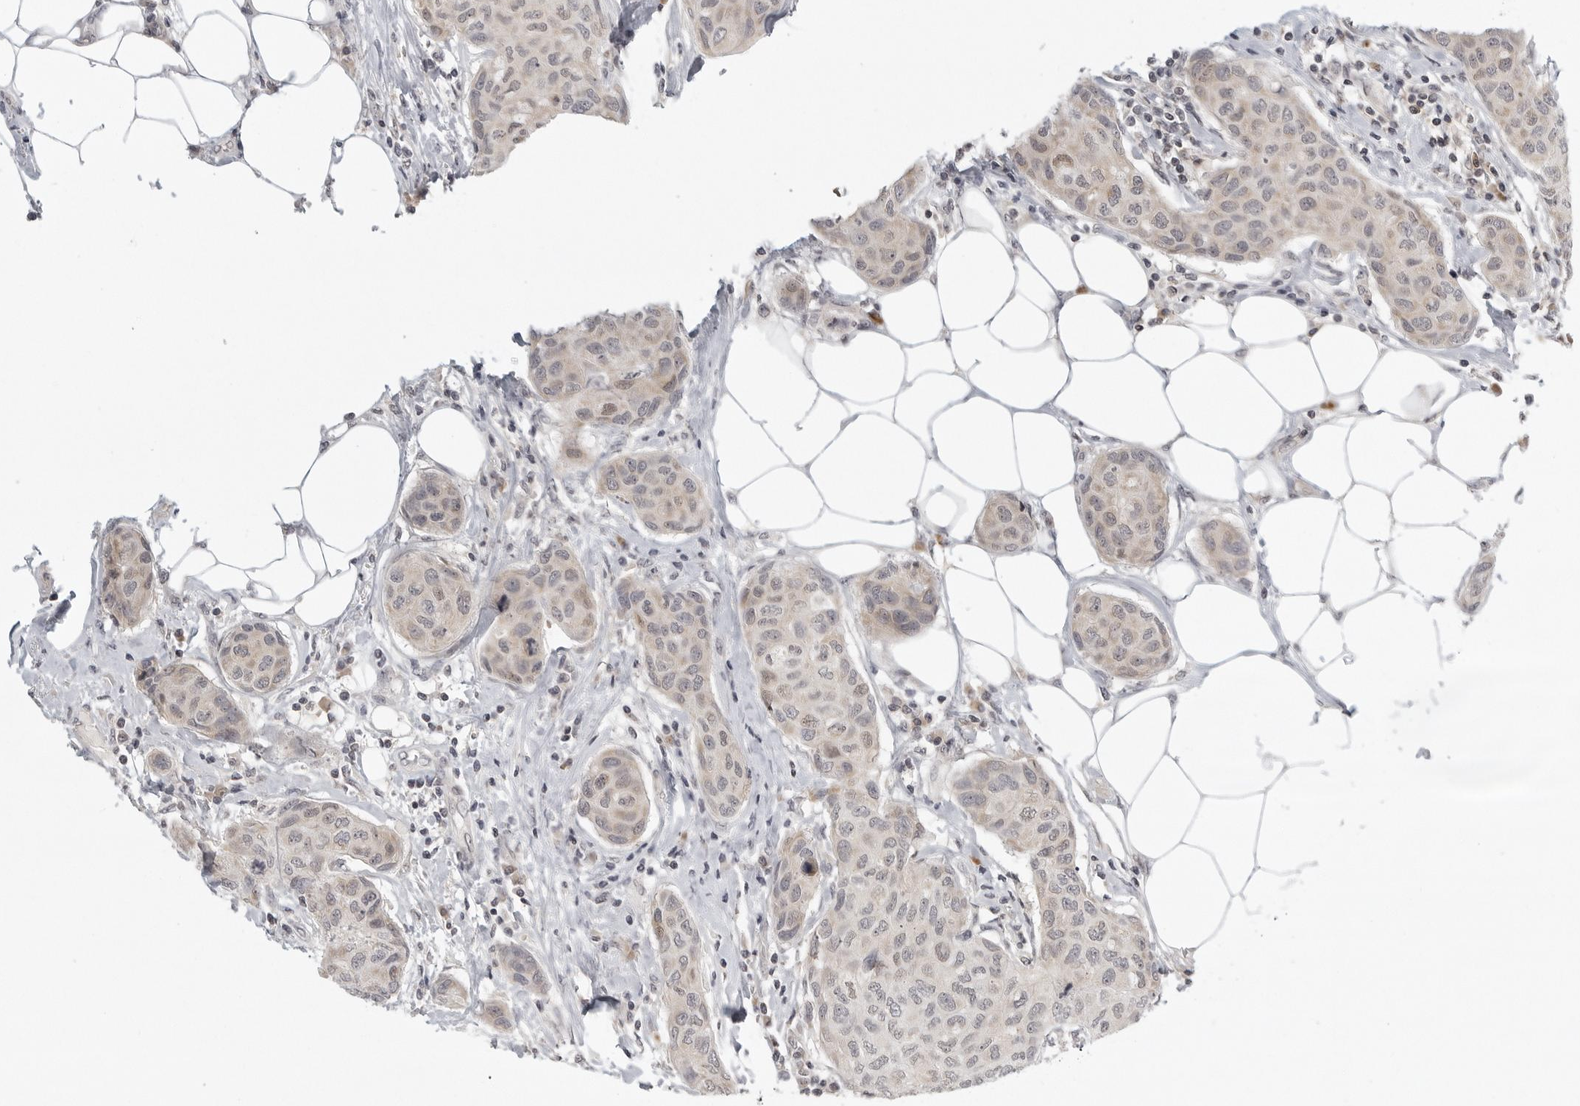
{"staining": {"intensity": "weak", "quantity": "<25%", "location": "cytoplasmic/membranous,nuclear"}, "tissue": "breast cancer", "cell_type": "Tumor cells", "image_type": "cancer", "snomed": [{"axis": "morphology", "description": "Duct carcinoma"}, {"axis": "topography", "description": "Breast"}], "caption": "High power microscopy image of an immunohistochemistry image of breast cancer, revealing no significant positivity in tumor cells. (DAB (3,3'-diaminobenzidine) immunohistochemistry, high magnification).", "gene": "TUT4", "patient": {"sex": "female", "age": 80}}